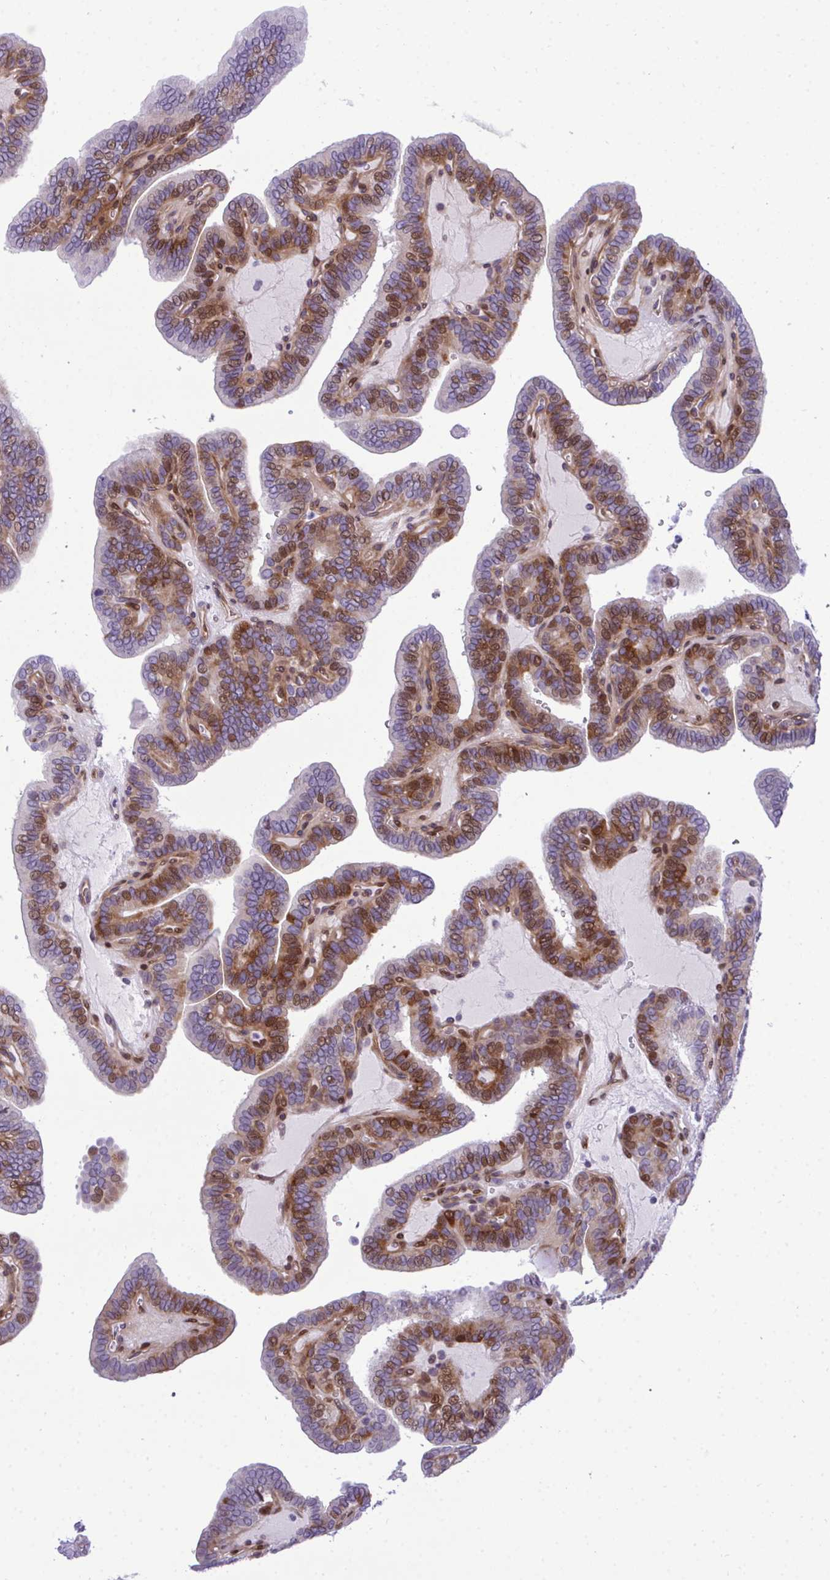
{"staining": {"intensity": "moderate", "quantity": "25%-75%", "location": "nuclear"}, "tissue": "thyroid cancer", "cell_type": "Tumor cells", "image_type": "cancer", "snomed": [{"axis": "morphology", "description": "Papillary adenocarcinoma, NOS"}, {"axis": "topography", "description": "Thyroid gland"}], "caption": "Immunohistochemistry (IHC) (DAB (3,3'-diaminobenzidine)) staining of thyroid papillary adenocarcinoma displays moderate nuclear protein expression in about 25%-75% of tumor cells. The staining was performed using DAB to visualize the protein expression in brown, while the nuclei were stained in blue with hematoxylin (Magnification: 20x).", "gene": "CASTOR2", "patient": {"sex": "female", "age": 21}}